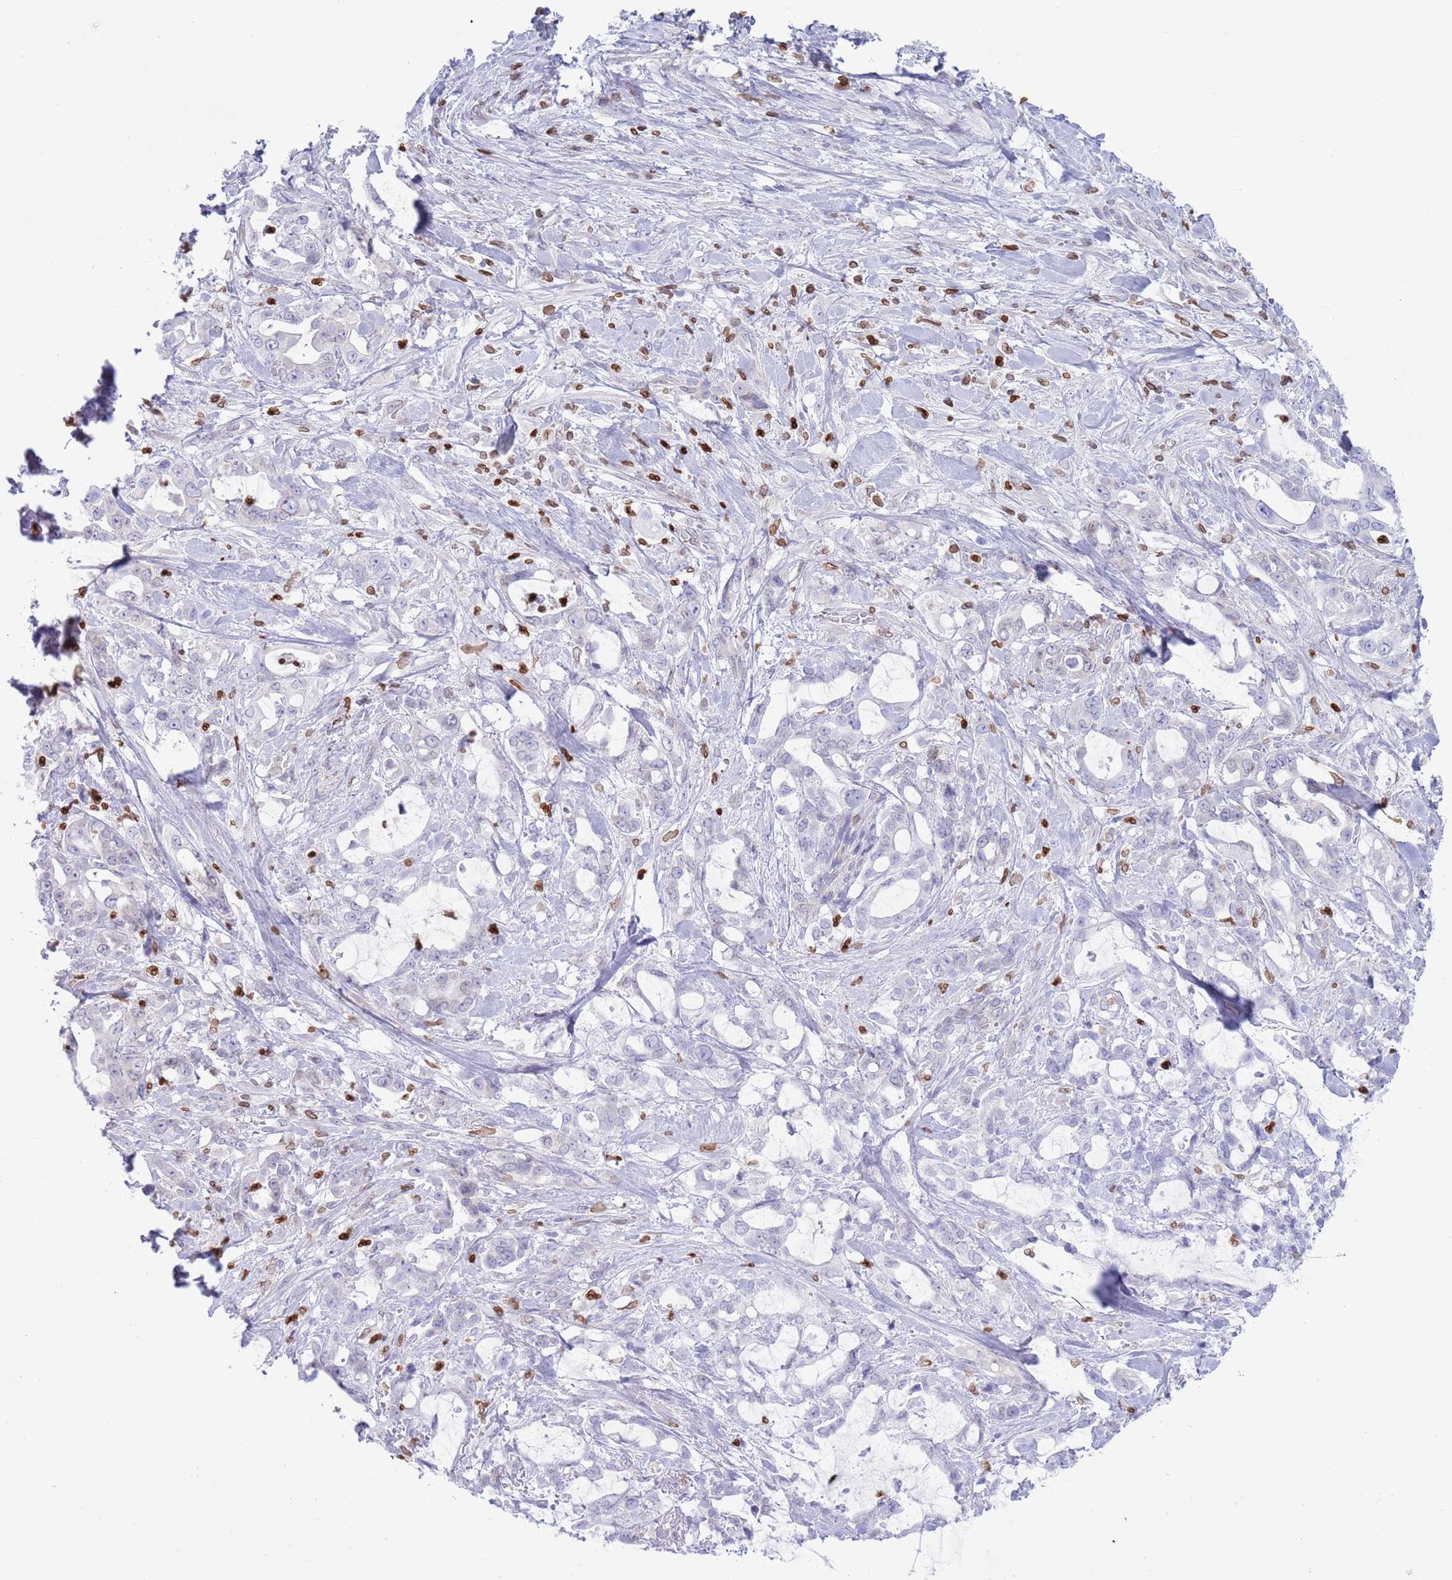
{"staining": {"intensity": "negative", "quantity": "none", "location": "none"}, "tissue": "pancreatic cancer", "cell_type": "Tumor cells", "image_type": "cancer", "snomed": [{"axis": "morphology", "description": "Adenocarcinoma, NOS"}, {"axis": "topography", "description": "Pancreas"}], "caption": "This is an IHC micrograph of pancreatic cancer (adenocarcinoma). There is no staining in tumor cells.", "gene": "LBR", "patient": {"sex": "female", "age": 61}}